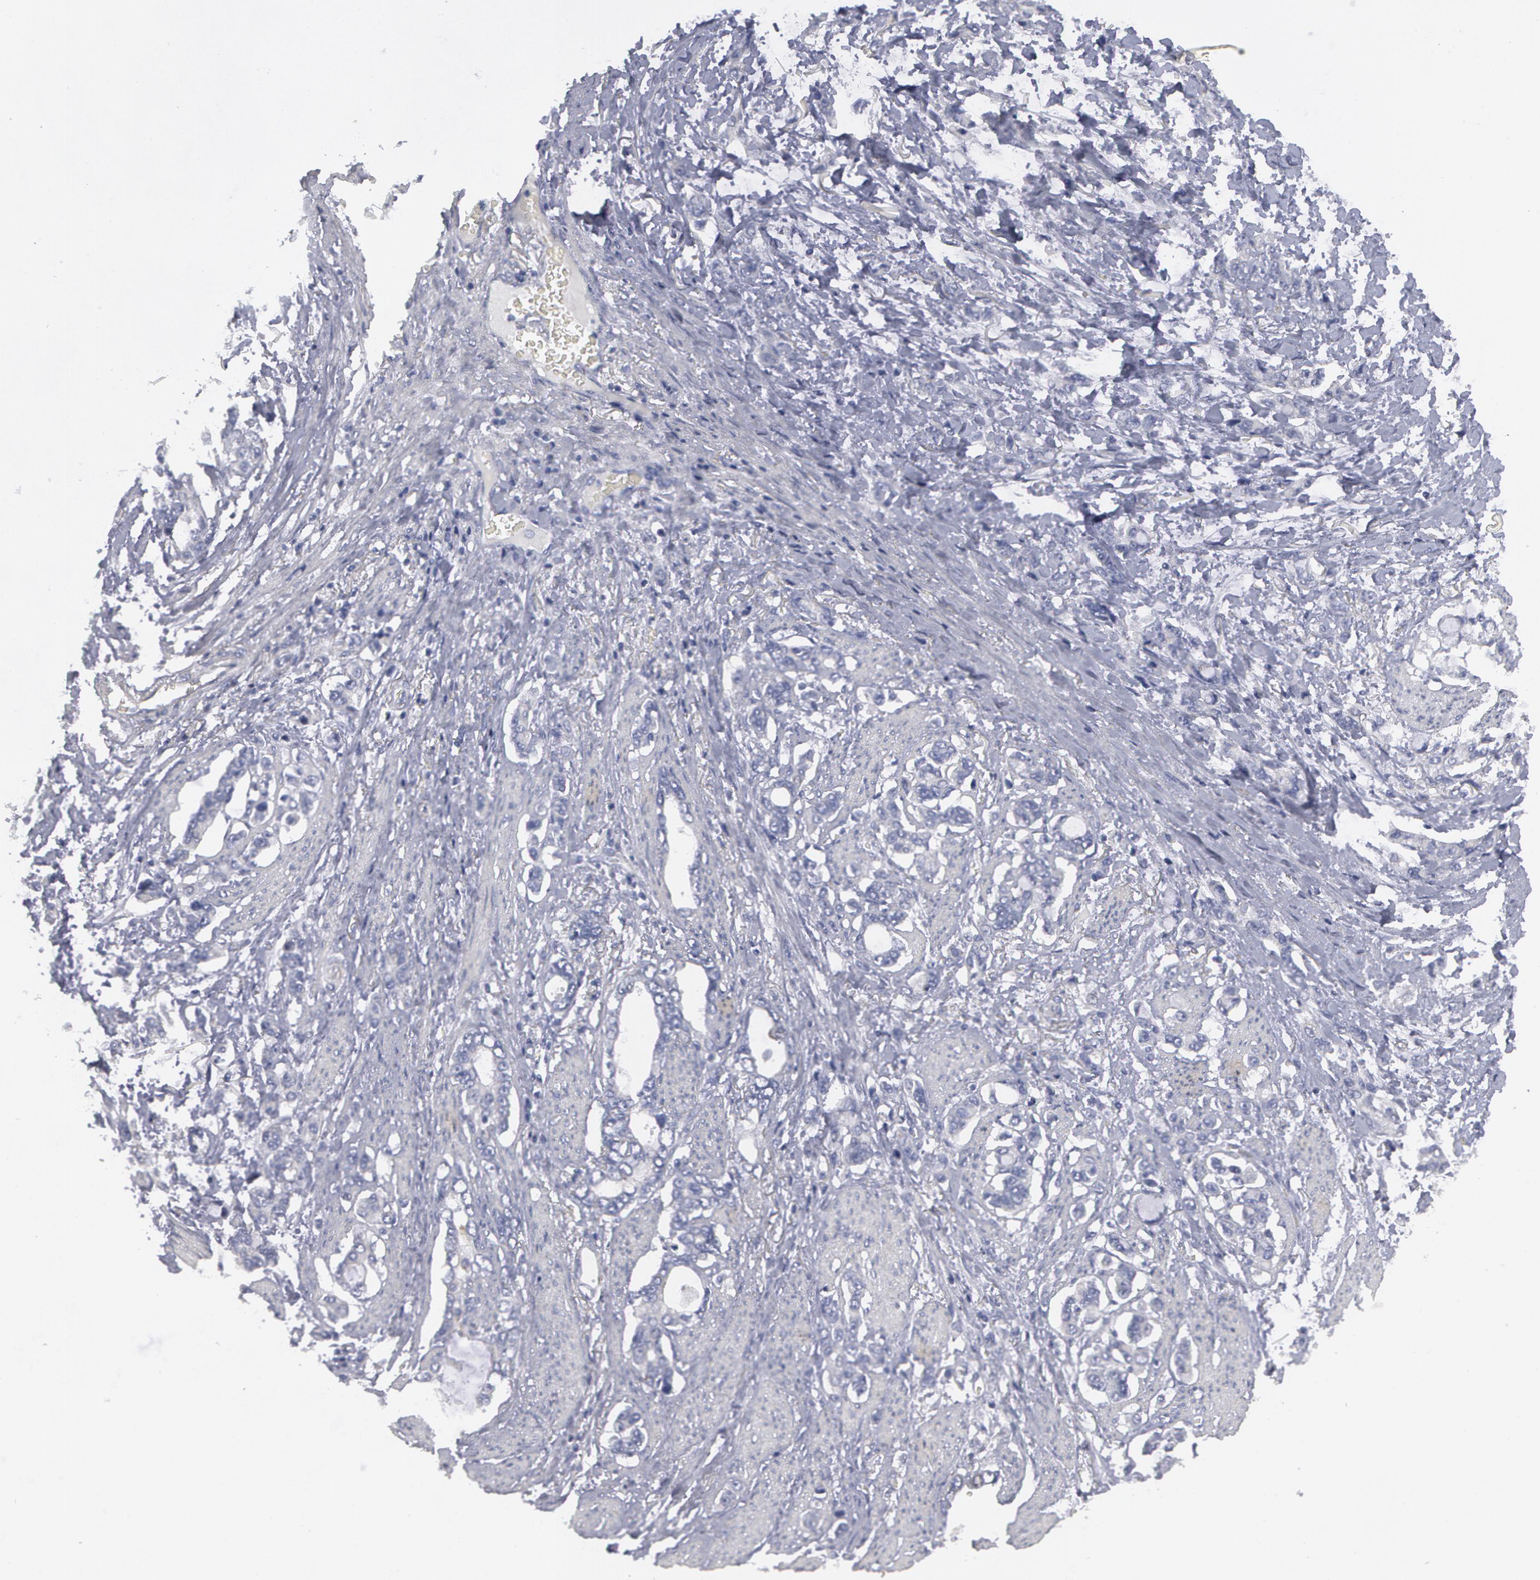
{"staining": {"intensity": "negative", "quantity": "none", "location": "none"}, "tissue": "stomach cancer", "cell_type": "Tumor cells", "image_type": "cancer", "snomed": [{"axis": "morphology", "description": "Adenocarcinoma, NOS"}, {"axis": "topography", "description": "Stomach"}], "caption": "High power microscopy photomicrograph of an IHC micrograph of adenocarcinoma (stomach), revealing no significant expression in tumor cells.", "gene": "SMC1B", "patient": {"sex": "male", "age": 78}}